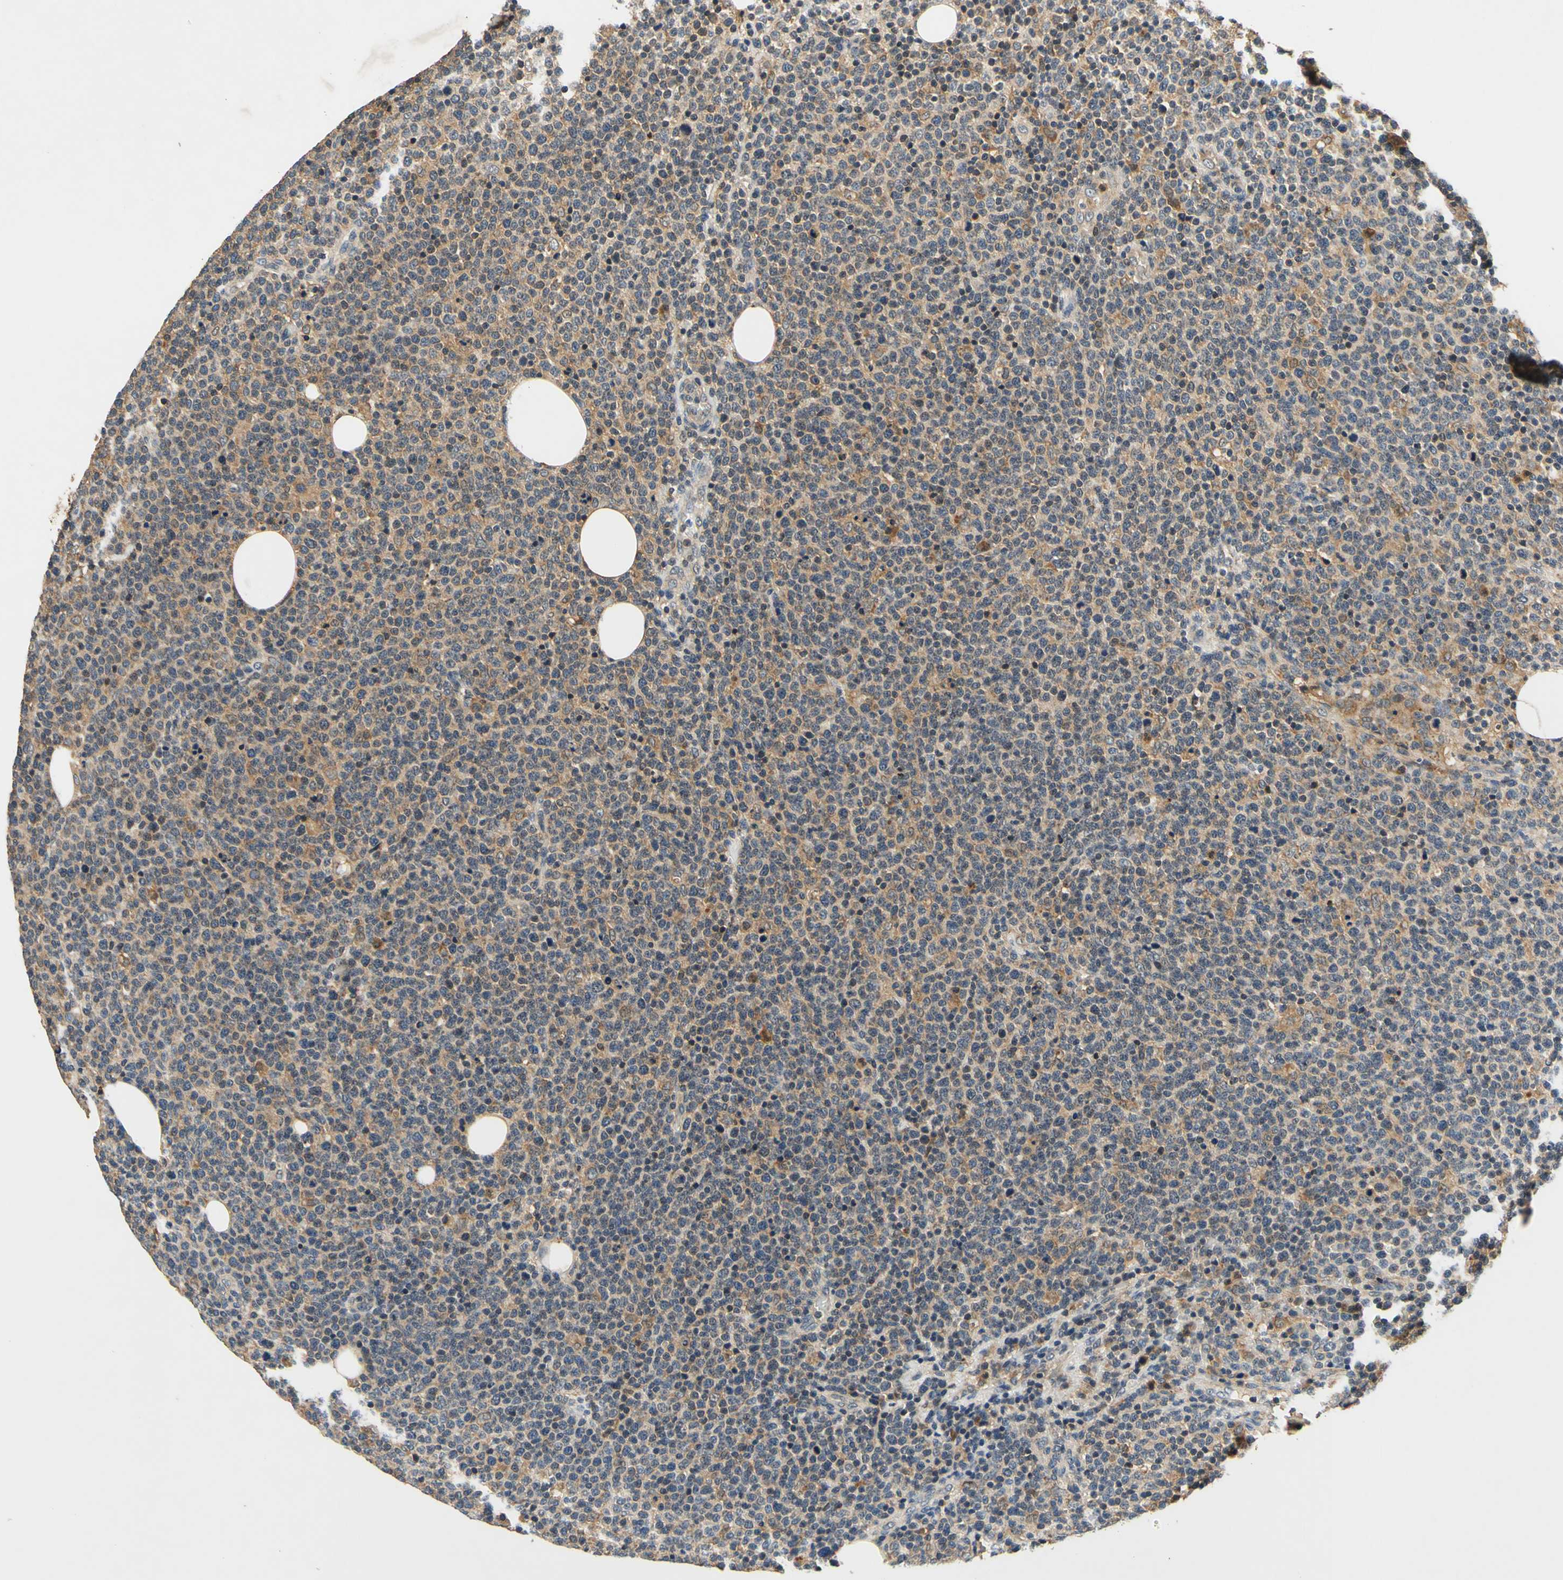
{"staining": {"intensity": "weak", "quantity": "25%-75%", "location": "cytoplasmic/membranous"}, "tissue": "lymphoma", "cell_type": "Tumor cells", "image_type": "cancer", "snomed": [{"axis": "morphology", "description": "Malignant lymphoma, non-Hodgkin's type, High grade"}, {"axis": "topography", "description": "Lymph node"}], "caption": "Brown immunohistochemical staining in human lymphoma shows weak cytoplasmic/membranous positivity in approximately 25%-75% of tumor cells.", "gene": "PLA2G4A", "patient": {"sex": "male", "age": 61}}